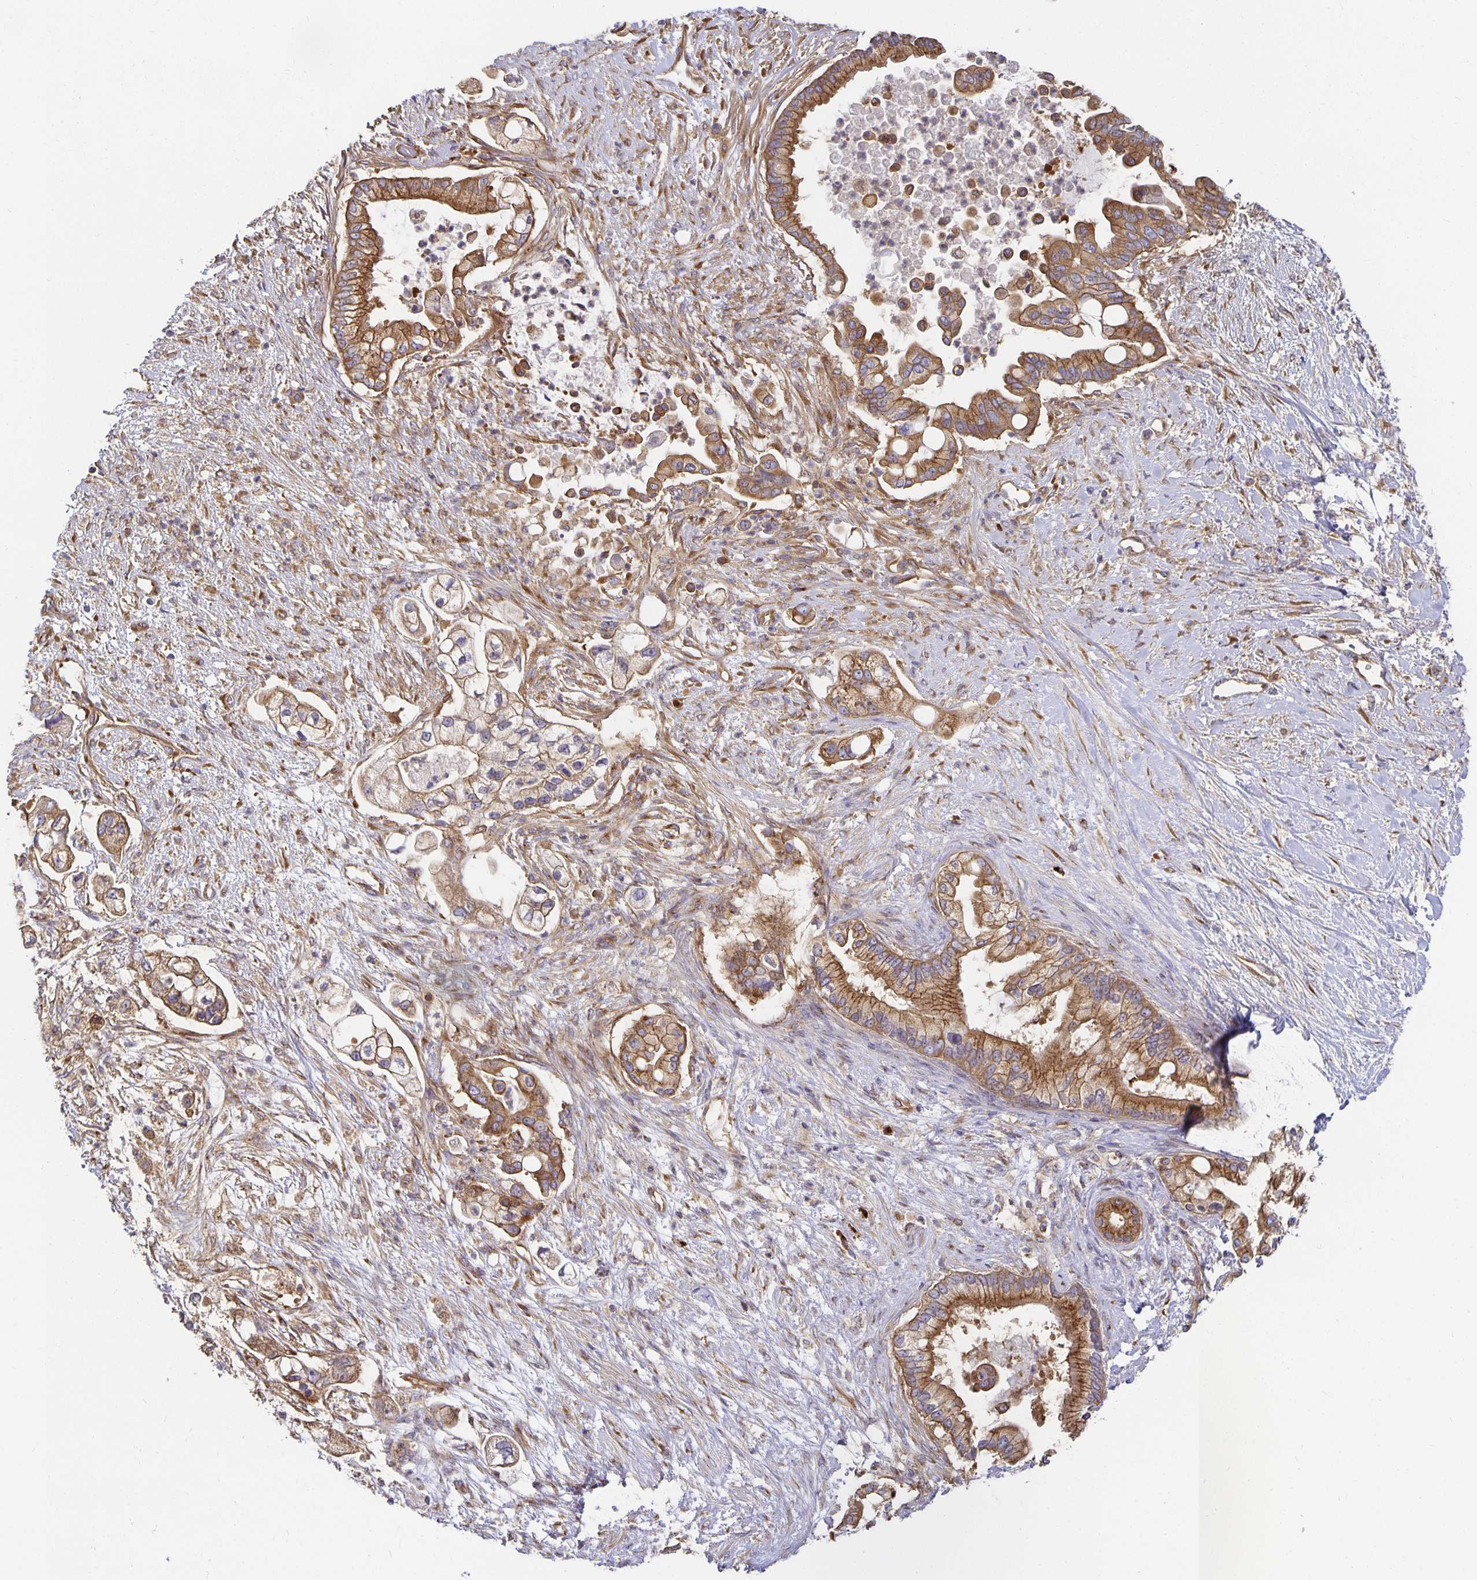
{"staining": {"intensity": "moderate", "quantity": ">75%", "location": "cytoplasmic/membranous"}, "tissue": "pancreatic cancer", "cell_type": "Tumor cells", "image_type": "cancer", "snomed": [{"axis": "morphology", "description": "Adenocarcinoma, NOS"}, {"axis": "topography", "description": "Pancreas"}], "caption": "A high-resolution image shows immunohistochemistry staining of pancreatic cancer (adenocarcinoma), which exhibits moderate cytoplasmic/membranous positivity in approximately >75% of tumor cells. The staining was performed using DAB to visualize the protein expression in brown, while the nuclei were stained in blue with hematoxylin (Magnification: 20x).", "gene": "USO1", "patient": {"sex": "female", "age": 69}}